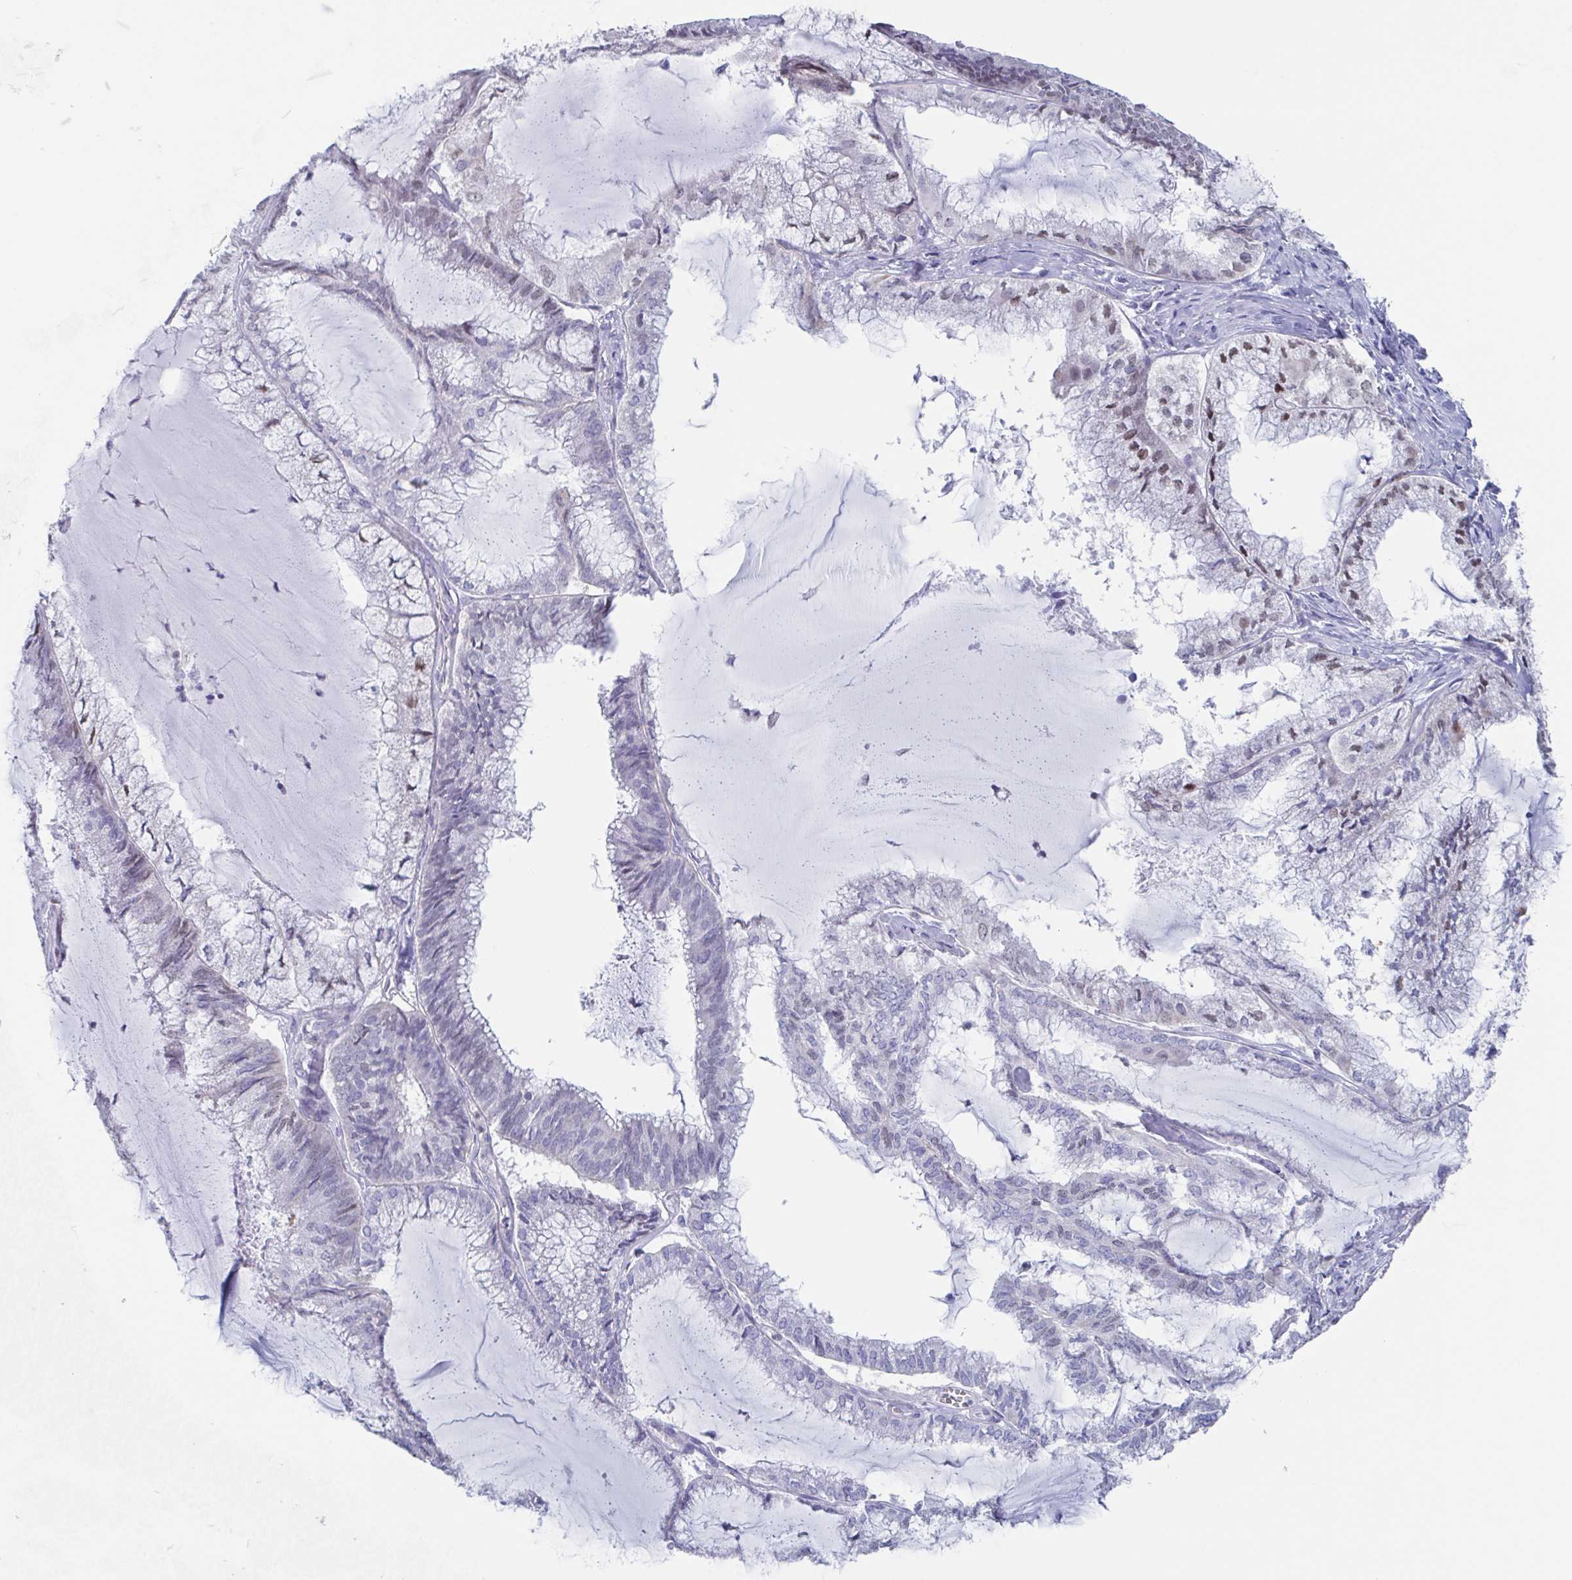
{"staining": {"intensity": "weak", "quantity": "<25%", "location": "nuclear"}, "tissue": "endometrial cancer", "cell_type": "Tumor cells", "image_type": "cancer", "snomed": [{"axis": "morphology", "description": "Carcinoma, NOS"}, {"axis": "topography", "description": "Endometrium"}], "caption": "Tumor cells are negative for brown protein staining in carcinoma (endometrial).", "gene": "PBOV1", "patient": {"sex": "female", "age": 62}}